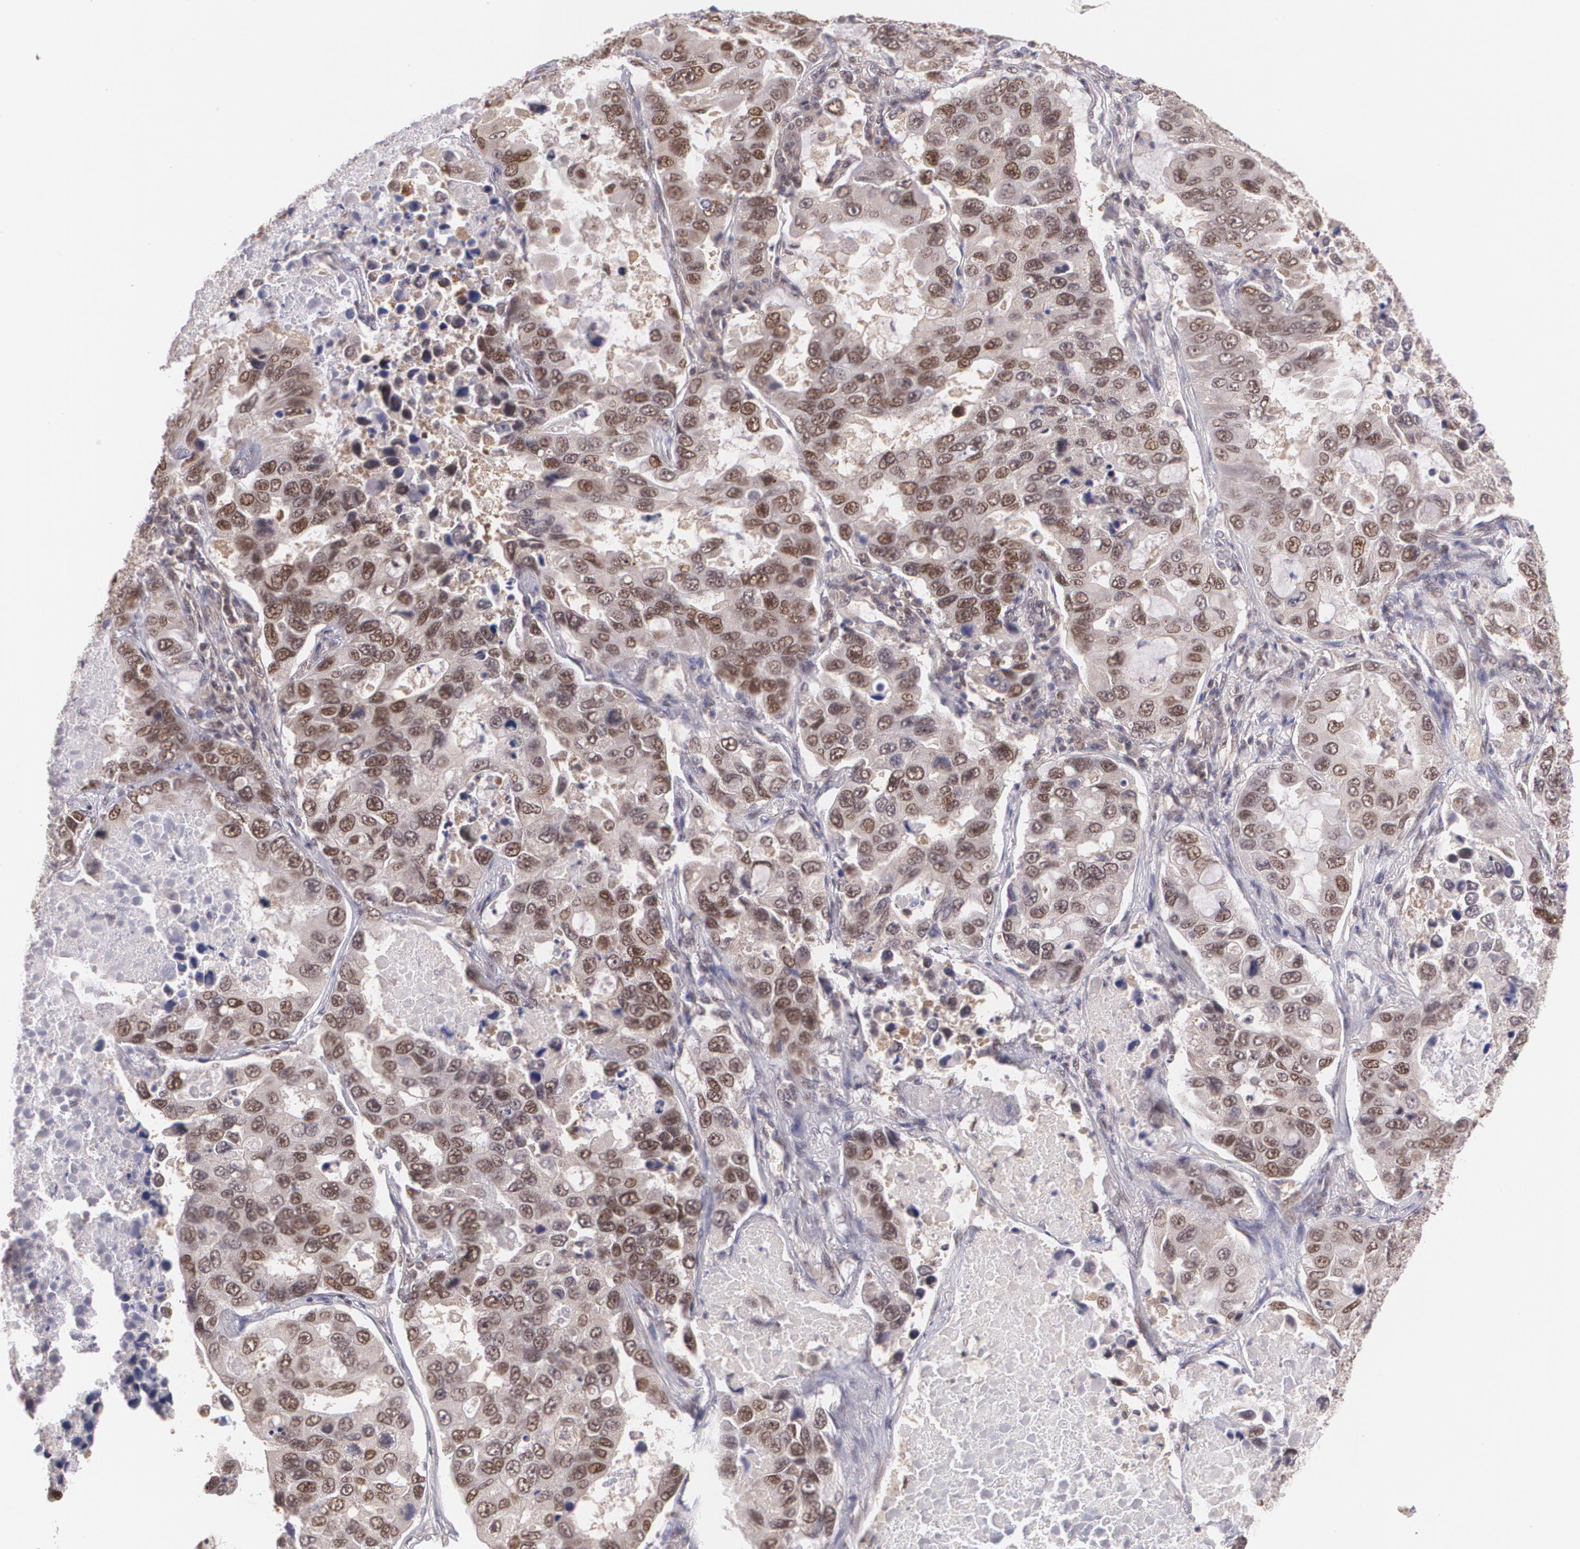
{"staining": {"intensity": "moderate", "quantity": "25%-75%", "location": "cytoplasmic/membranous,nuclear"}, "tissue": "lung cancer", "cell_type": "Tumor cells", "image_type": "cancer", "snomed": [{"axis": "morphology", "description": "Adenocarcinoma, NOS"}, {"axis": "topography", "description": "Lung"}], "caption": "High-power microscopy captured an immunohistochemistry image of lung cancer, revealing moderate cytoplasmic/membranous and nuclear staining in about 25%-75% of tumor cells. The protein of interest is stained brown, and the nuclei are stained in blue (DAB IHC with brightfield microscopy, high magnification).", "gene": "CUL2", "patient": {"sex": "male", "age": 64}}